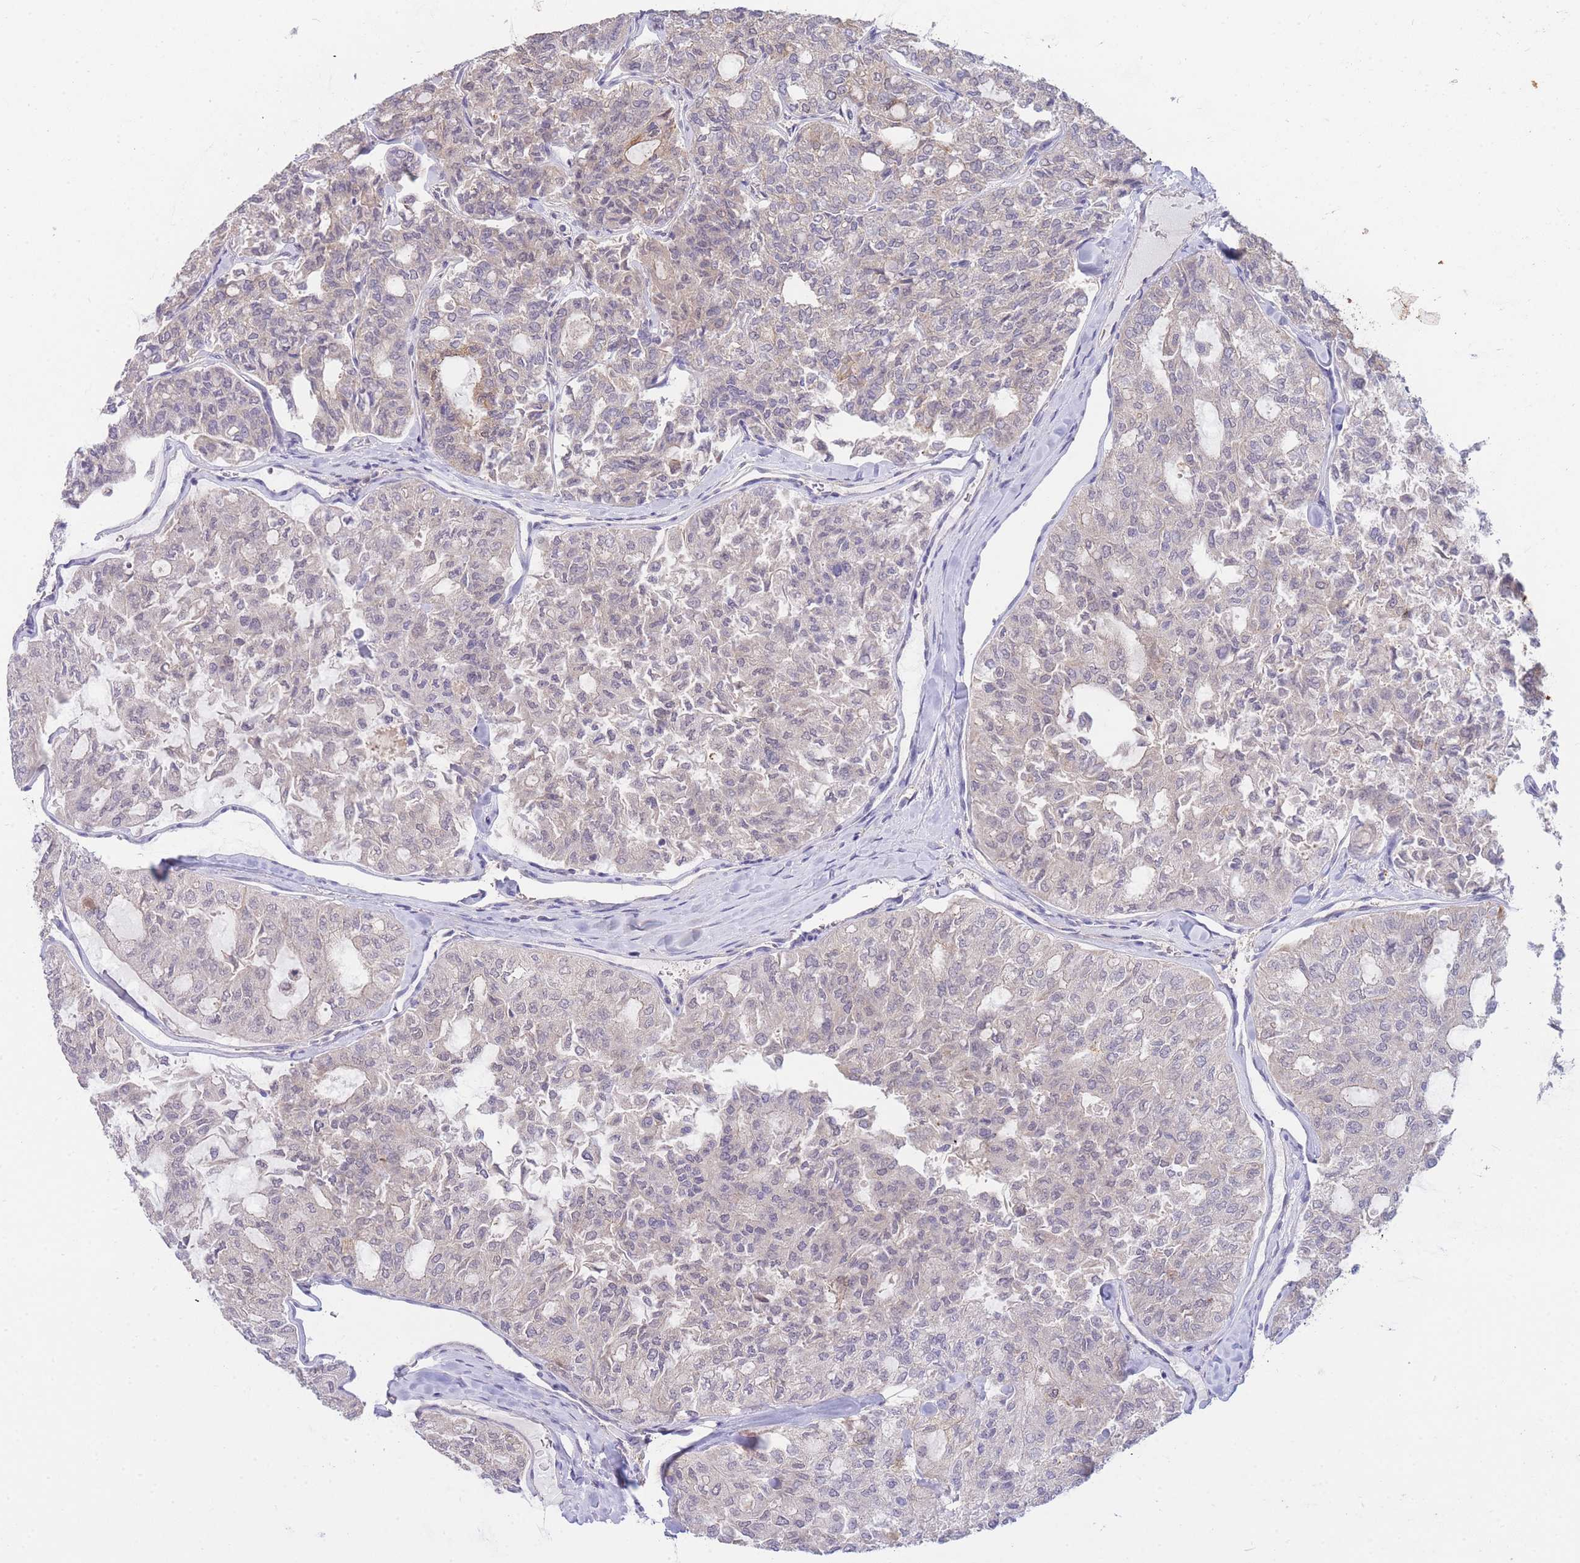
{"staining": {"intensity": "negative", "quantity": "none", "location": "none"}, "tissue": "thyroid cancer", "cell_type": "Tumor cells", "image_type": "cancer", "snomed": [{"axis": "morphology", "description": "Follicular adenoma carcinoma, NOS"}, {"axis": "topography", "description": "Thyroid gland"}], "caption": "Immunohistochemistry image of human follicular adenoma carcinoma (thyroid) stained for a protein (brown), which shows no staining in tumor cells.", "gene": "SMC6", "patient": {"sex": "male", "age": 75}}